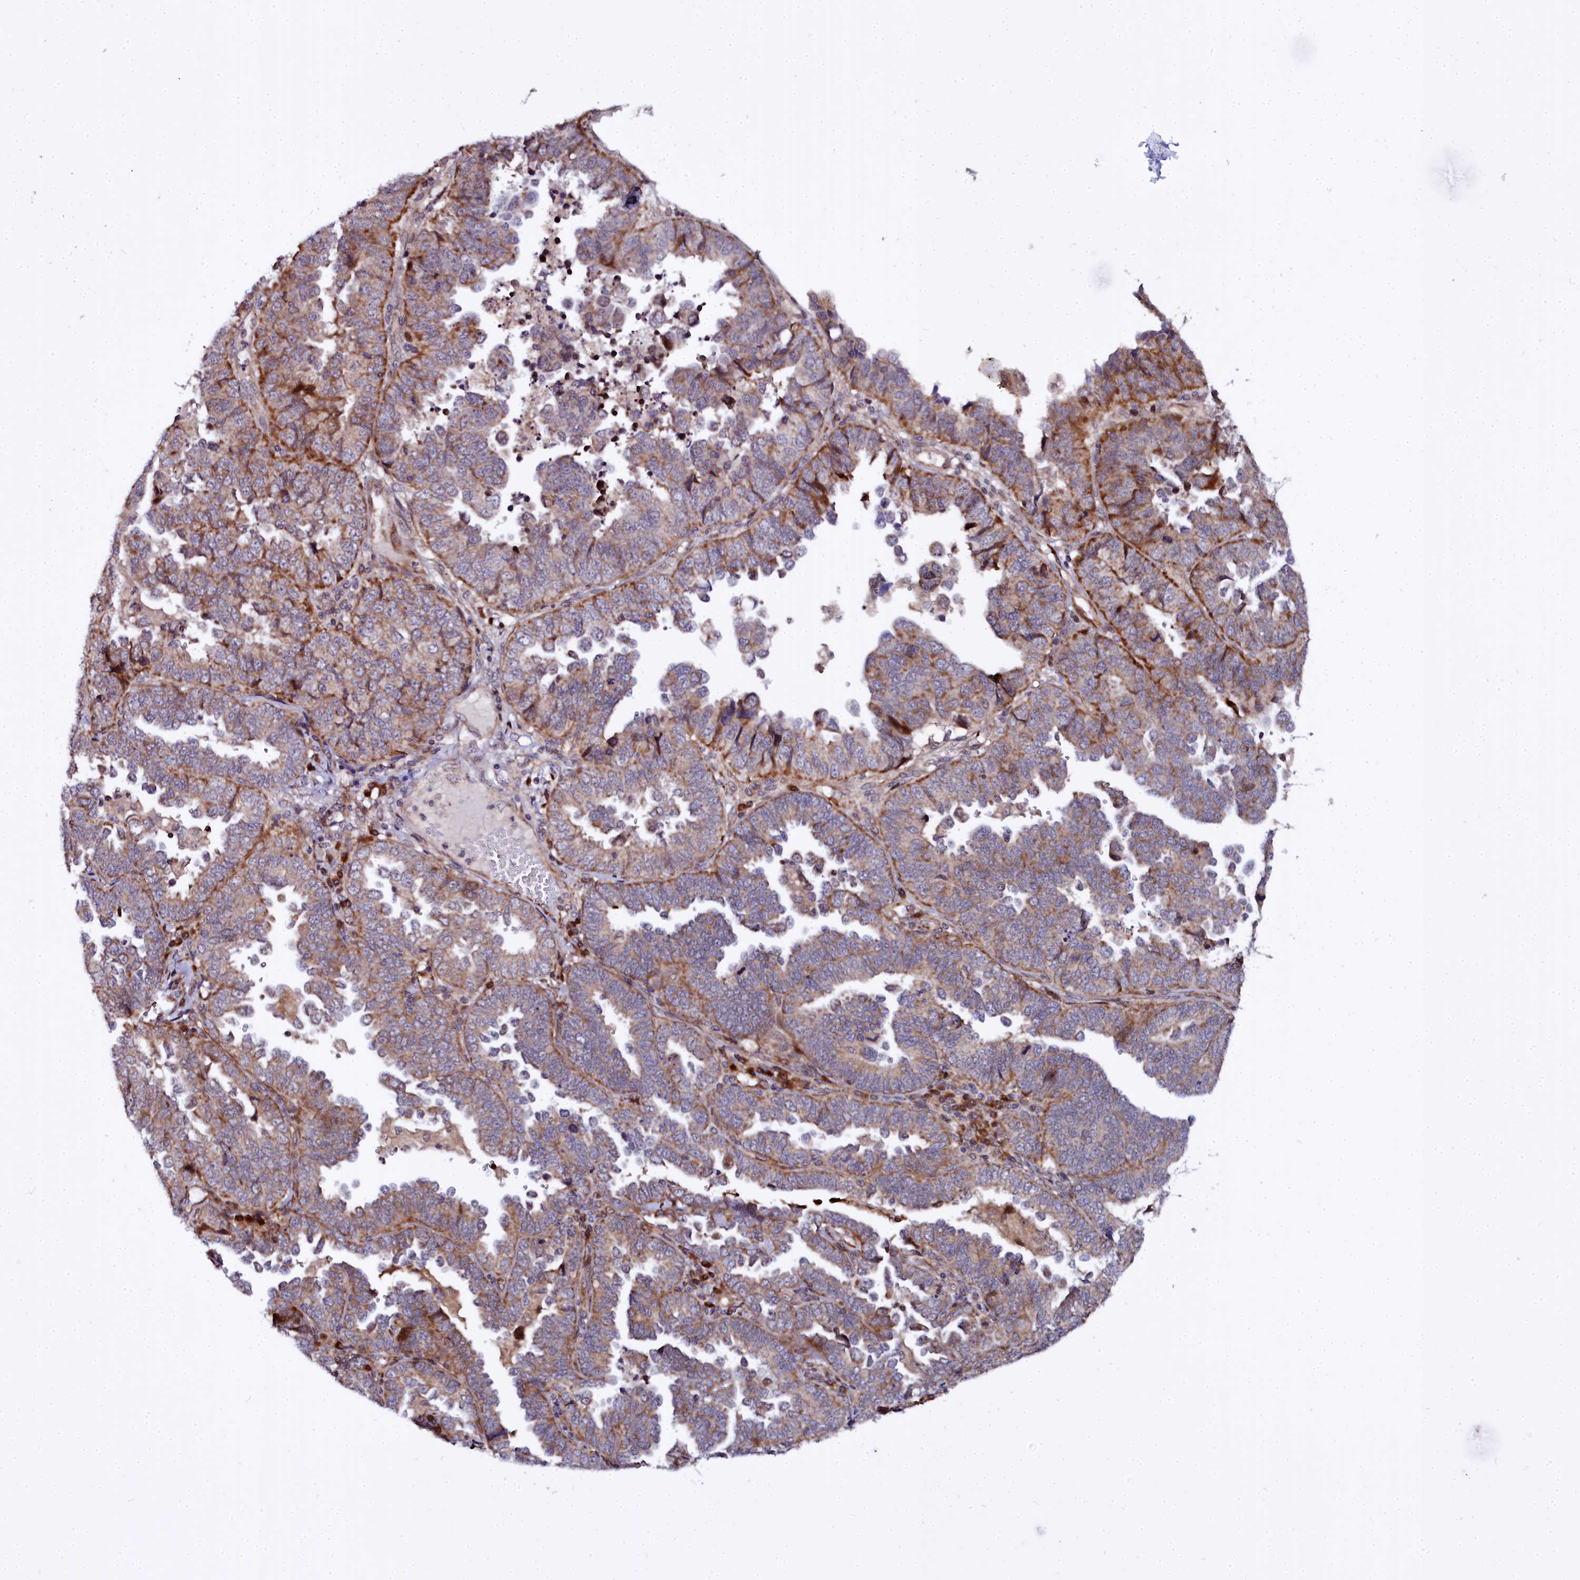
{"staining": {"intensity": "moderate", "quantity": "25%-75%", "location": "cytoplasmic/membranous"}, "tissue": "endometrial cancer", "cell_type": "Tumor cells", "image_type": "cancer", "snomed": [{"axis": "morphology", "description": "Adenocarcinoma, NOS"}, {"axis": "topography", "description": "Endometrium"}], "caption": "Human endometrial cancer stained with a brown dye shows moderate cytoplasmic/membranous positive expression in about 25%-75% of tumor cells.", "gene": "MRPS11", "patient": {"sex": "female", "age": 79}}